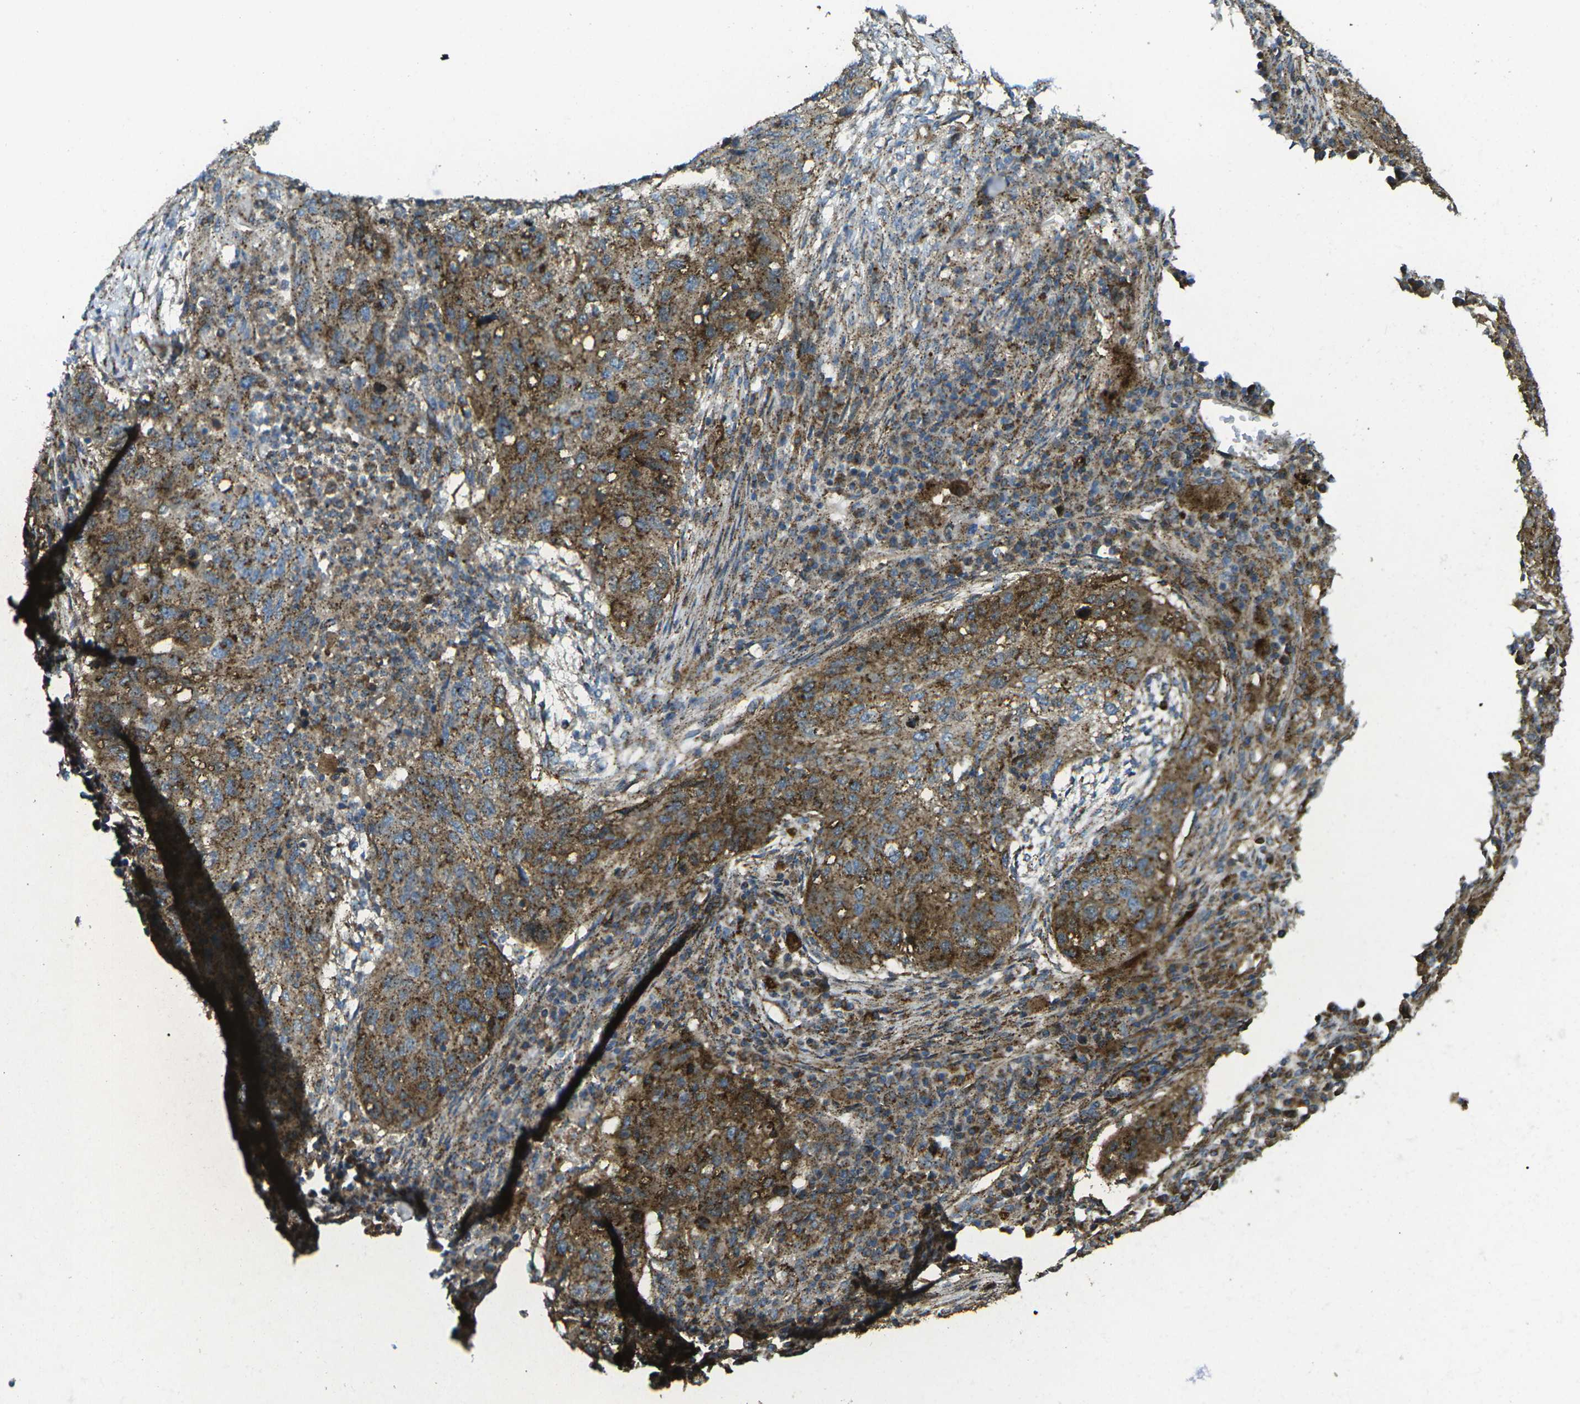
{"staining": {"intensity": "strong", "quantity": ">75%", "location": "cytoplasmic/membranous"}, "tissue": "lung cancer", "cell_type": "Tumor cells", "image_type": "cancer", "snomed": [{"axis": "morphology", "description": "Squamous cell carcinoma, NOS"}, {"axis": "topography", "description": "Lung"}], "caption": "Squamous cell carcinoma (lung) tissue exhibits strong cytoplasmic/membranous expression in approximately >75% of tumor cells, visualized by immunohistochemistry.", "gene": "CHMP3", "patient": {"sex": "female", "age": 63}}